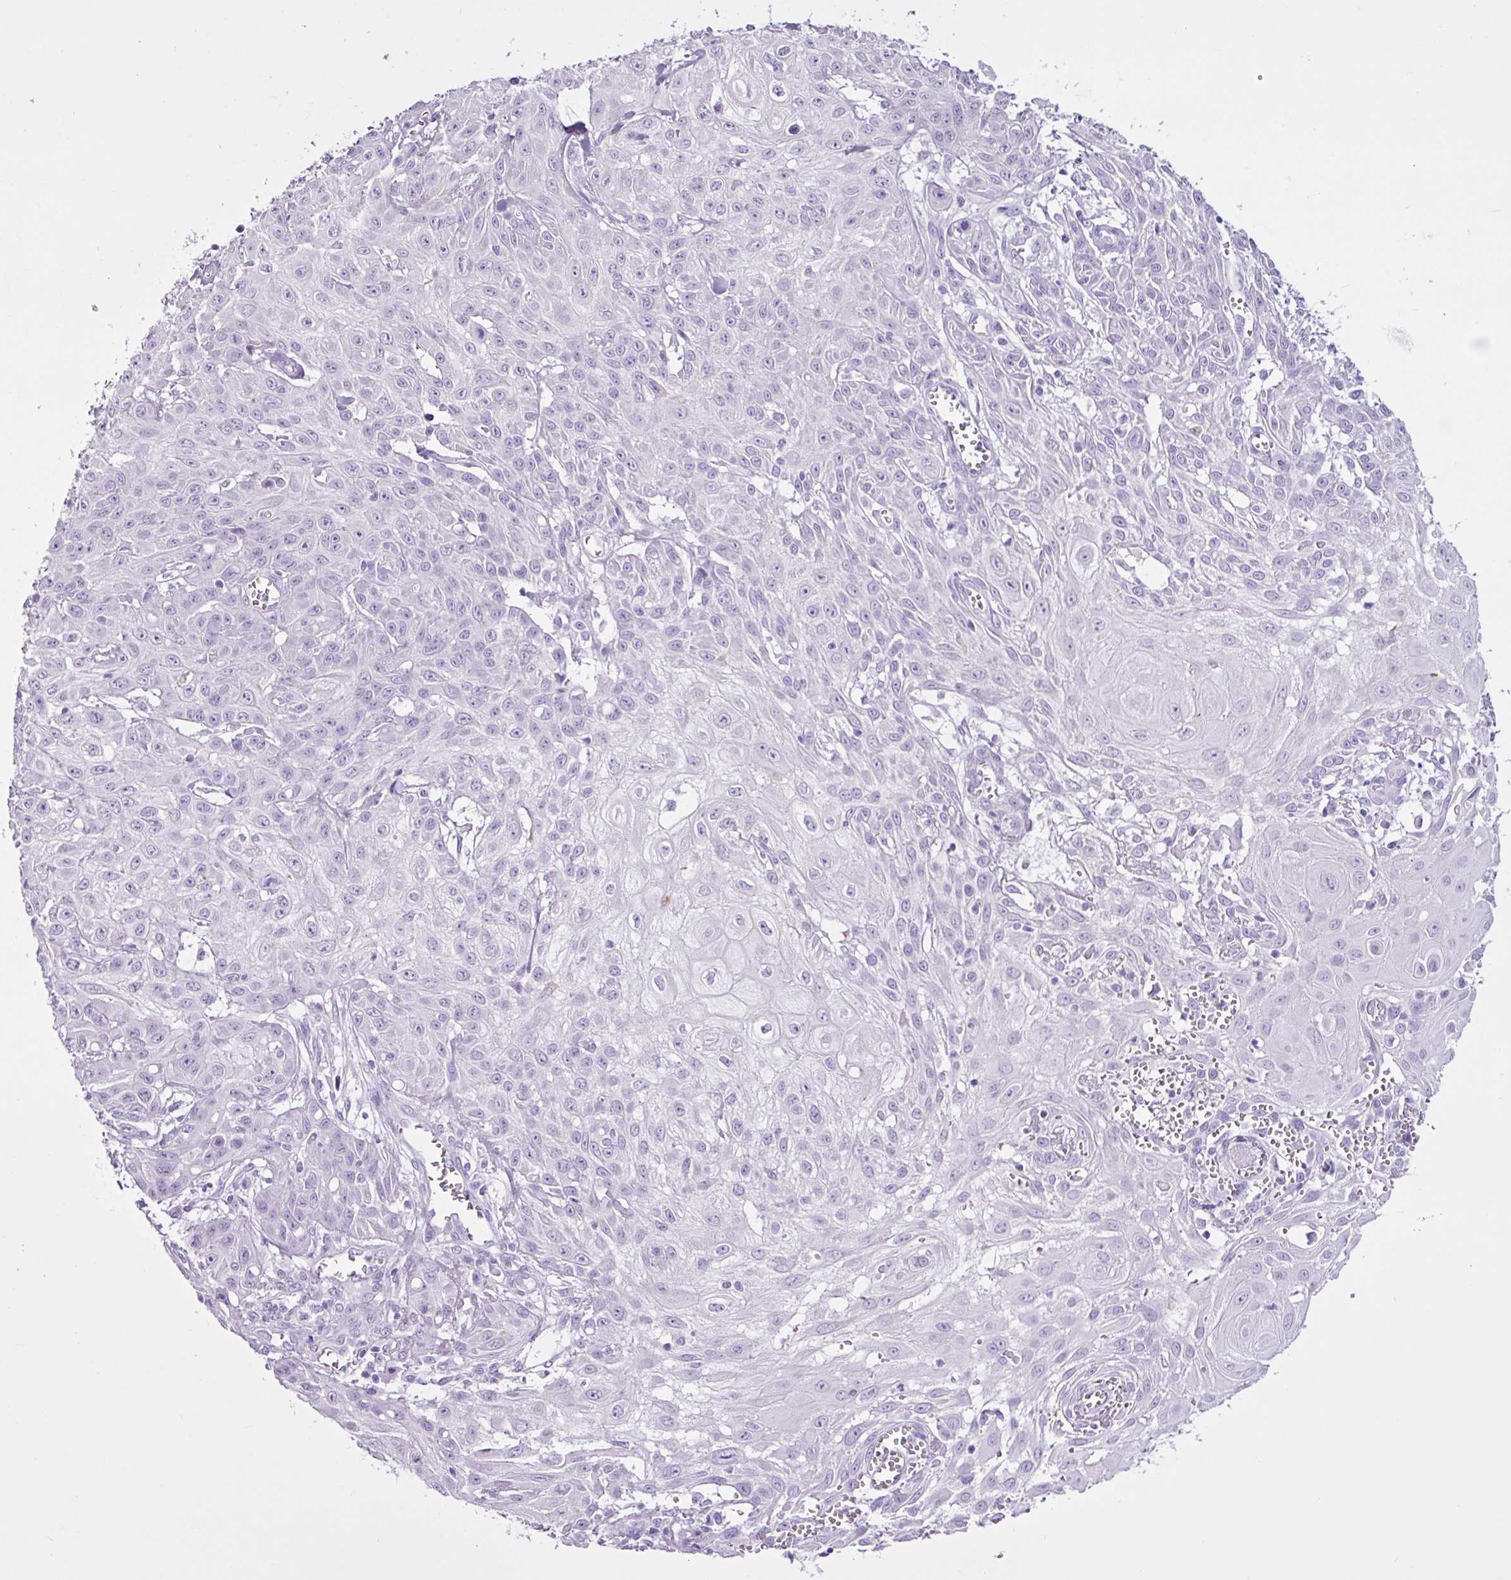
{"staining": {"intensity": "negative", "quantity": "none", "location": "none"}, "tissue": "skin cancer", "cell_type": "Tumor cells", "image_type": "cancer", "snomed": [{"axis": "morphology", "description": "Squamous cell carcinoma, NOS"}, {"axis": "topography", "description": "Skin"}, {"axis": "topography", "description": "Vulva"}], "caption": "Immunohistochemistry of skin squamous cell carcinoma displays no positivity in tumor cells. Brightfield microscopy of immunohistochemistry stained with DAB (3,3'-diaminobenzidine) (brown) and hematoxylin (blue), captured at high magnification.", "gene": "PGR", "patient": {"sex": "female", "age": 71}}